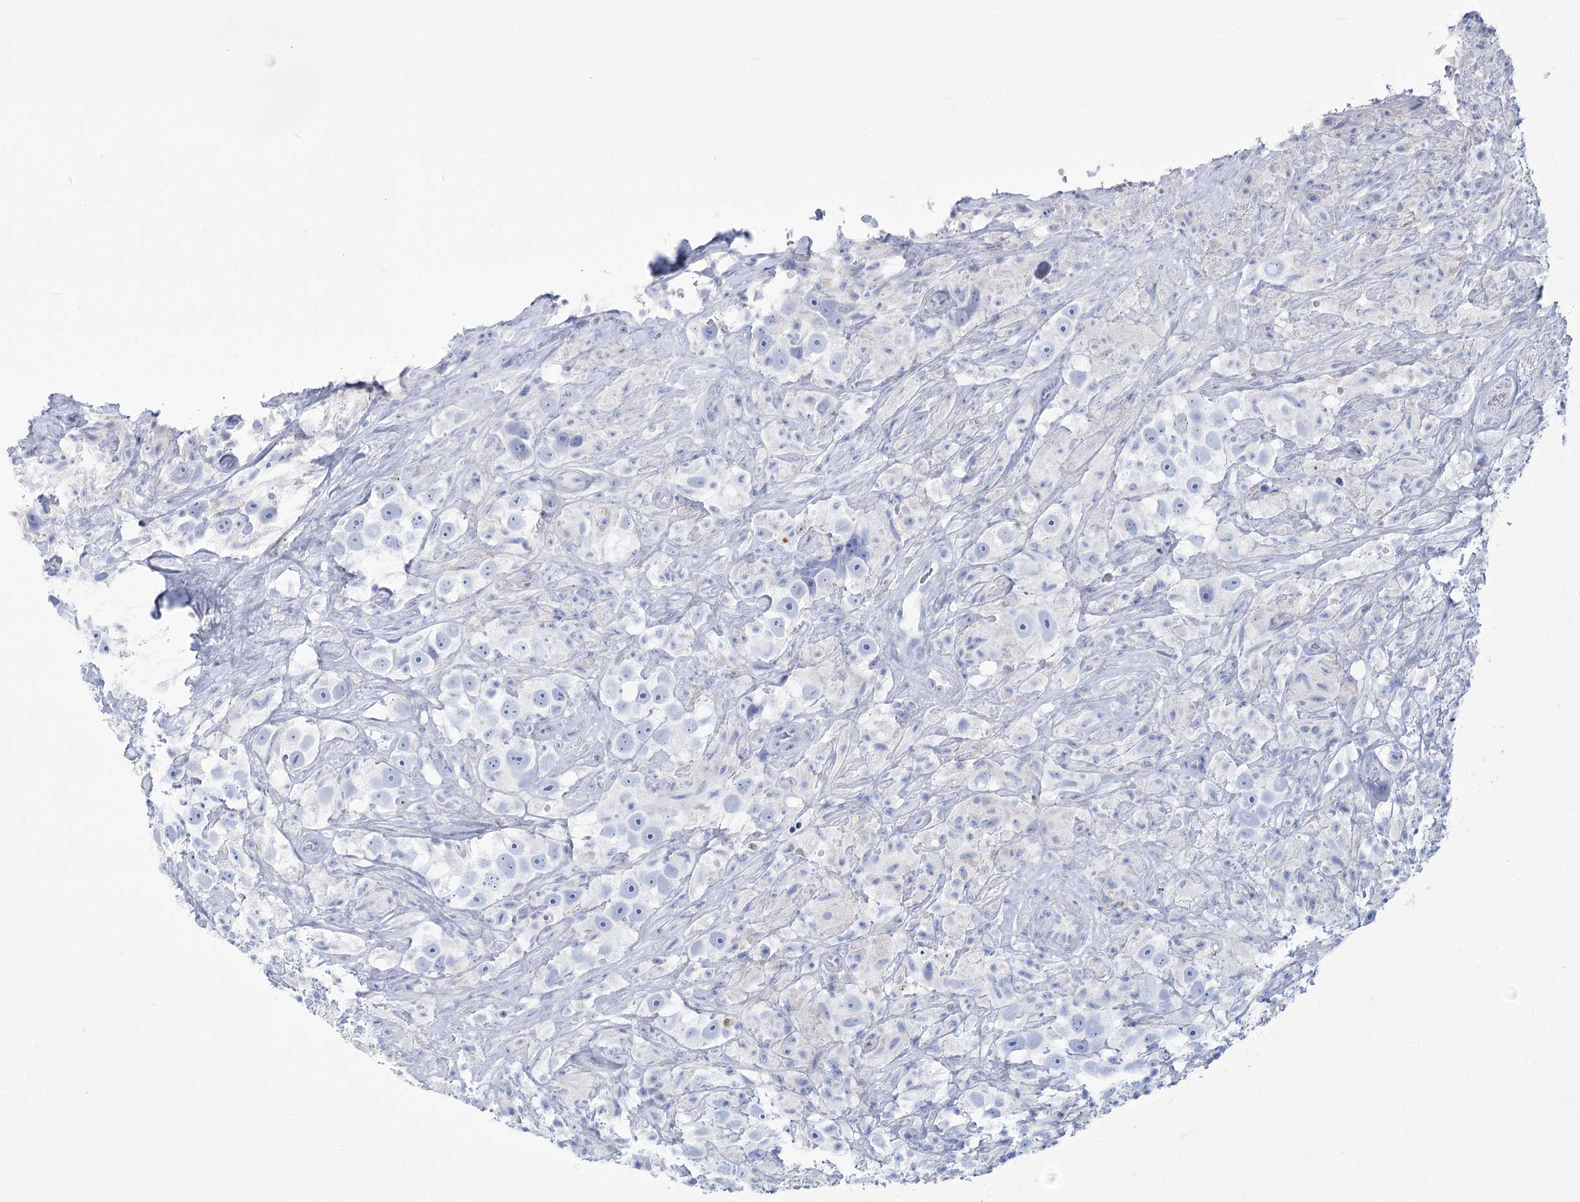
{"staining": {"intensity": "negative", "quantity": "none", "location": "none"}, "tissue": "testis cancer", "cell_type": "Tumor cells", "image_type": "cancer", "snomed": [{"axis": "morphology", "description": "Seminoma, NOS"}, {"axis": "topography", "description": "Testis"}], "caption": "Immunohistochemical staining of human seminoma (testis) demonstrates no significant positivity in tumor cells. (Immunohistochemistry, brightfield microscopy, high magnification).", "gene": "PCDHA1", "patient": {"sex": "male", "age": 49}}